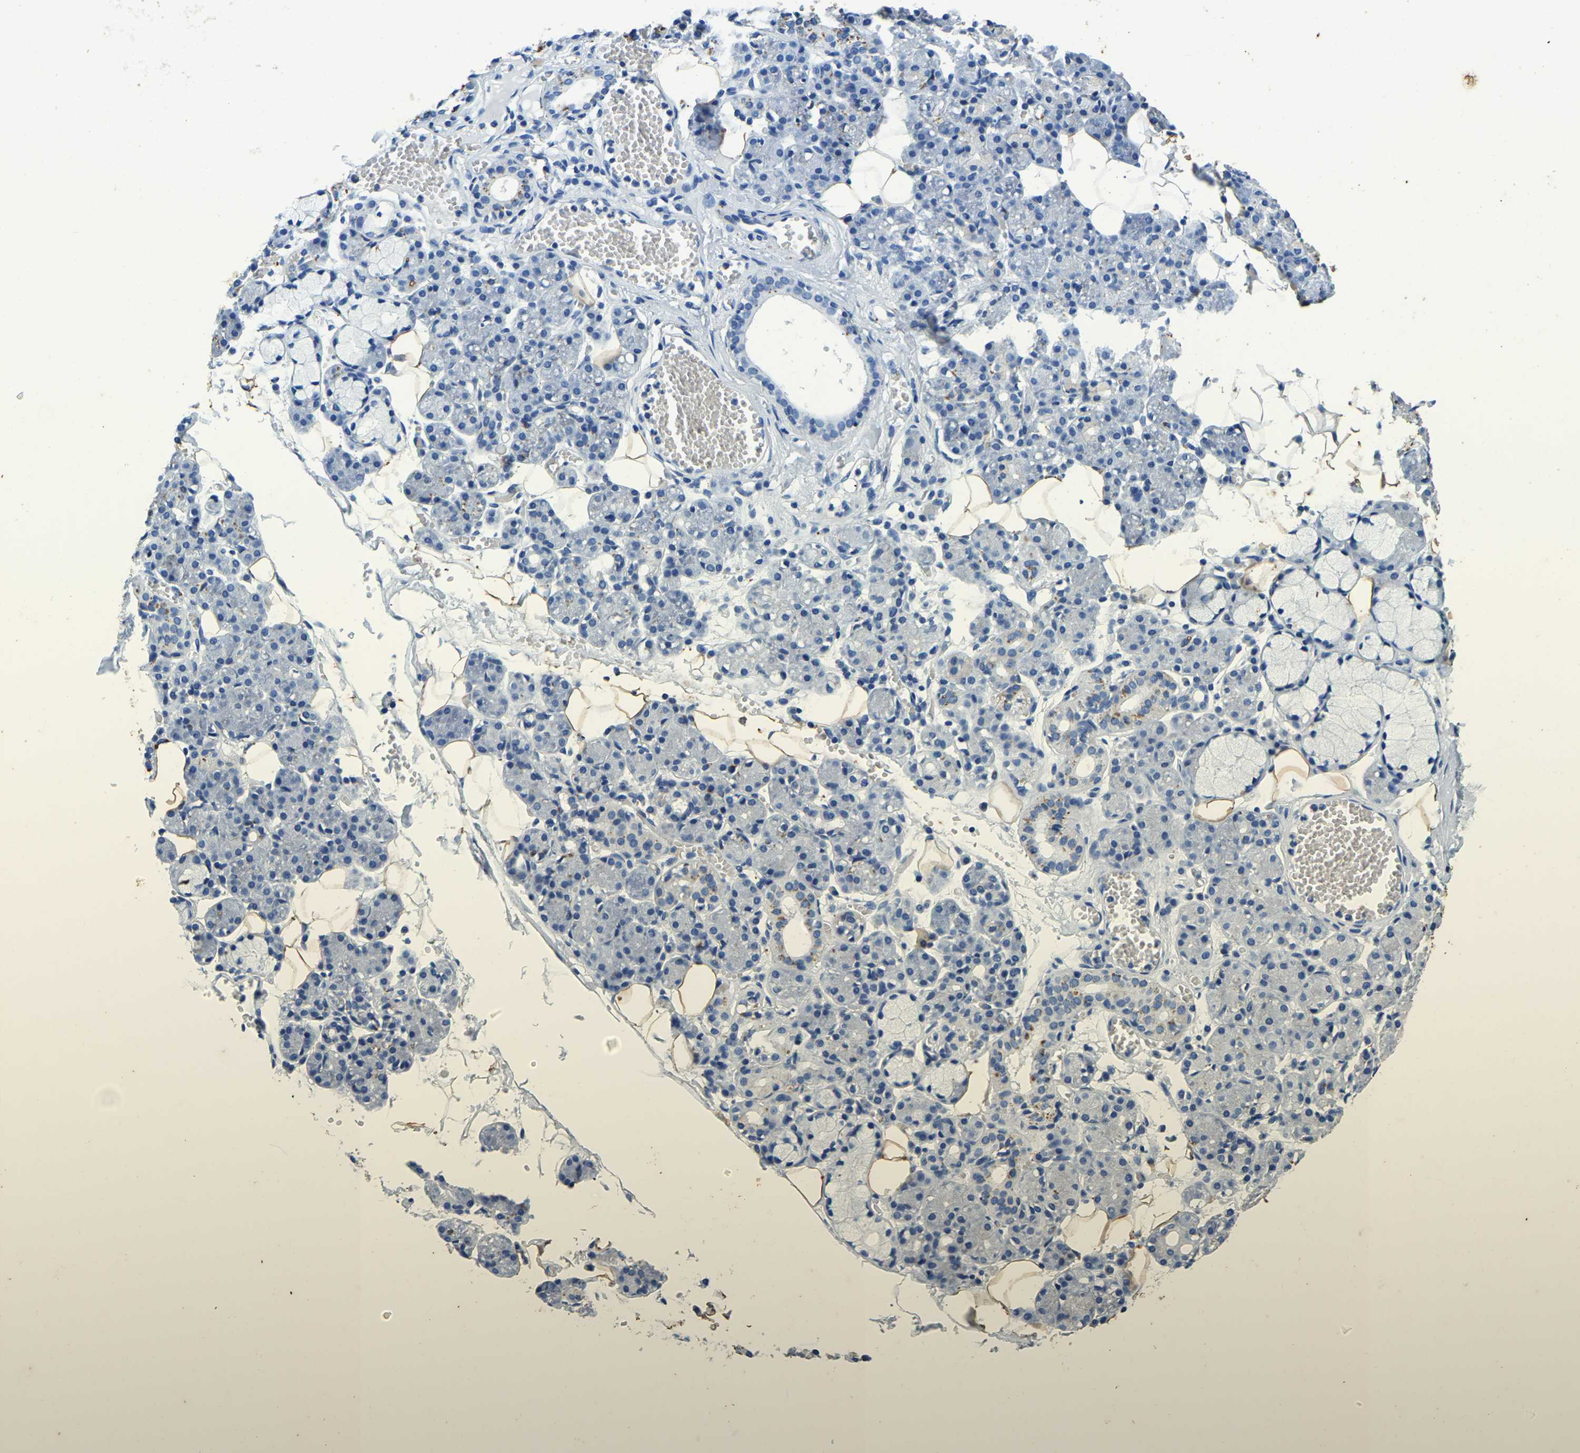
{"staining": {"intensity": "negative", "quantity": "none", "location": "none"}, "tissue": "salivary gland", "cell_type": "Glandular cells", "image_type": "normal", "snomed": [{"axis": "morphology", "description": "Normal tissue, NOS"}, {"axis": "topography", "description": "Salivary gland"}], "caption": "Normal salivary gland was stained to show a protein in brown. There is no significant positivity in glandular cells. The staining was performed using DAB to visualize the protein expression in brown, while the nuclei were stained in blue with hematoxylin (Magnification: 20x).", "gene": "UBN2", "patient": {"sex": "male", "age": 63}}